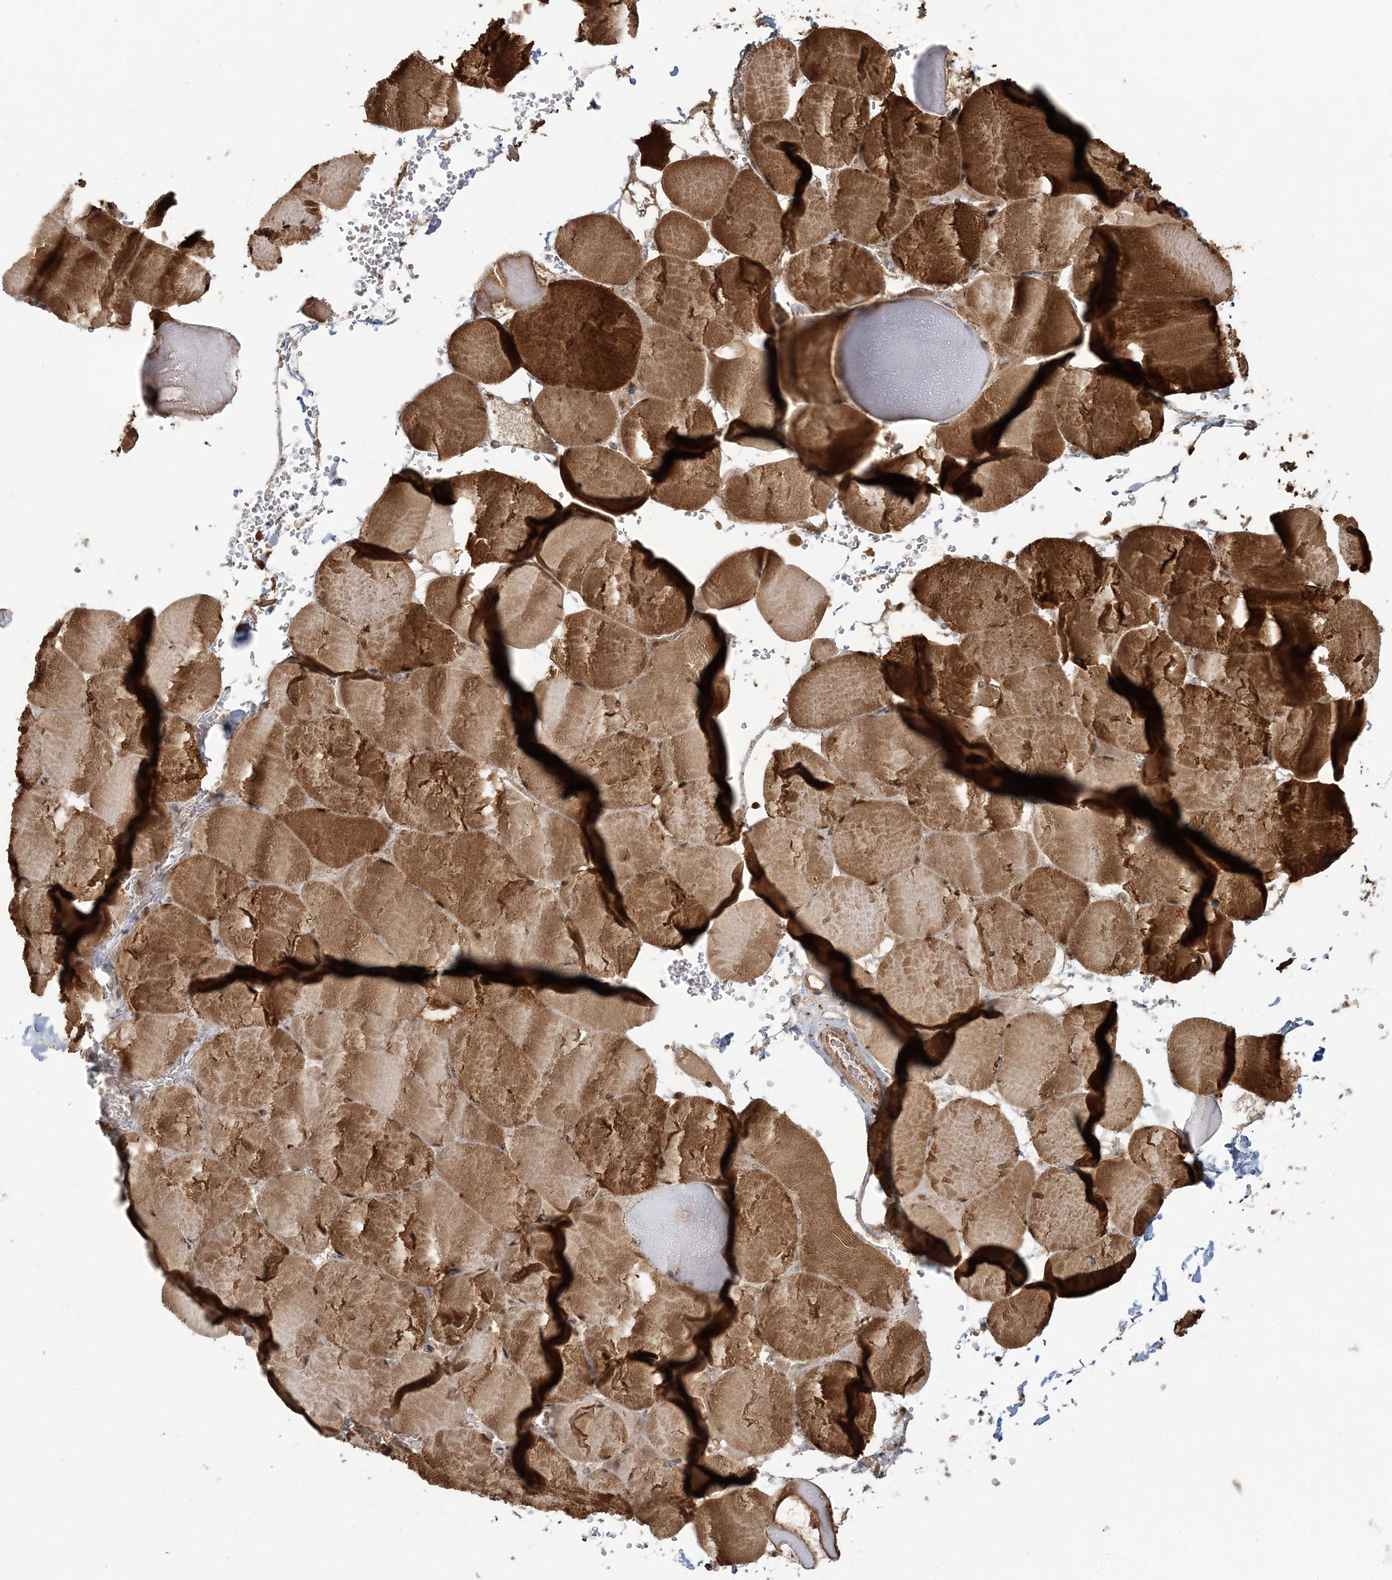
{"staining": {"intensity": "strong", "quantity": ">75%", "location": "cytoplasmic/membranous,nuclear"}, "tissue": "skeletal muscle", "cell_type": "Myocytes", "image_type": "normal", "snomed": [{"axis": "morphology", "description": "Normal tissue, NOS"}, {"axis": "topography", "description": "Skeletal muscle"}, {"axis": "topography", "description": "Head-Neck"}], "caption": "Approximately >75% of myocytes in unremarkable skeletal muscle display strong cytoplasmic/membranous,nuclear protein expression as visualized by brown immunohistochemical staining.", "gene": "CAB39", "patient": {"sex": "male", "age": 66}}